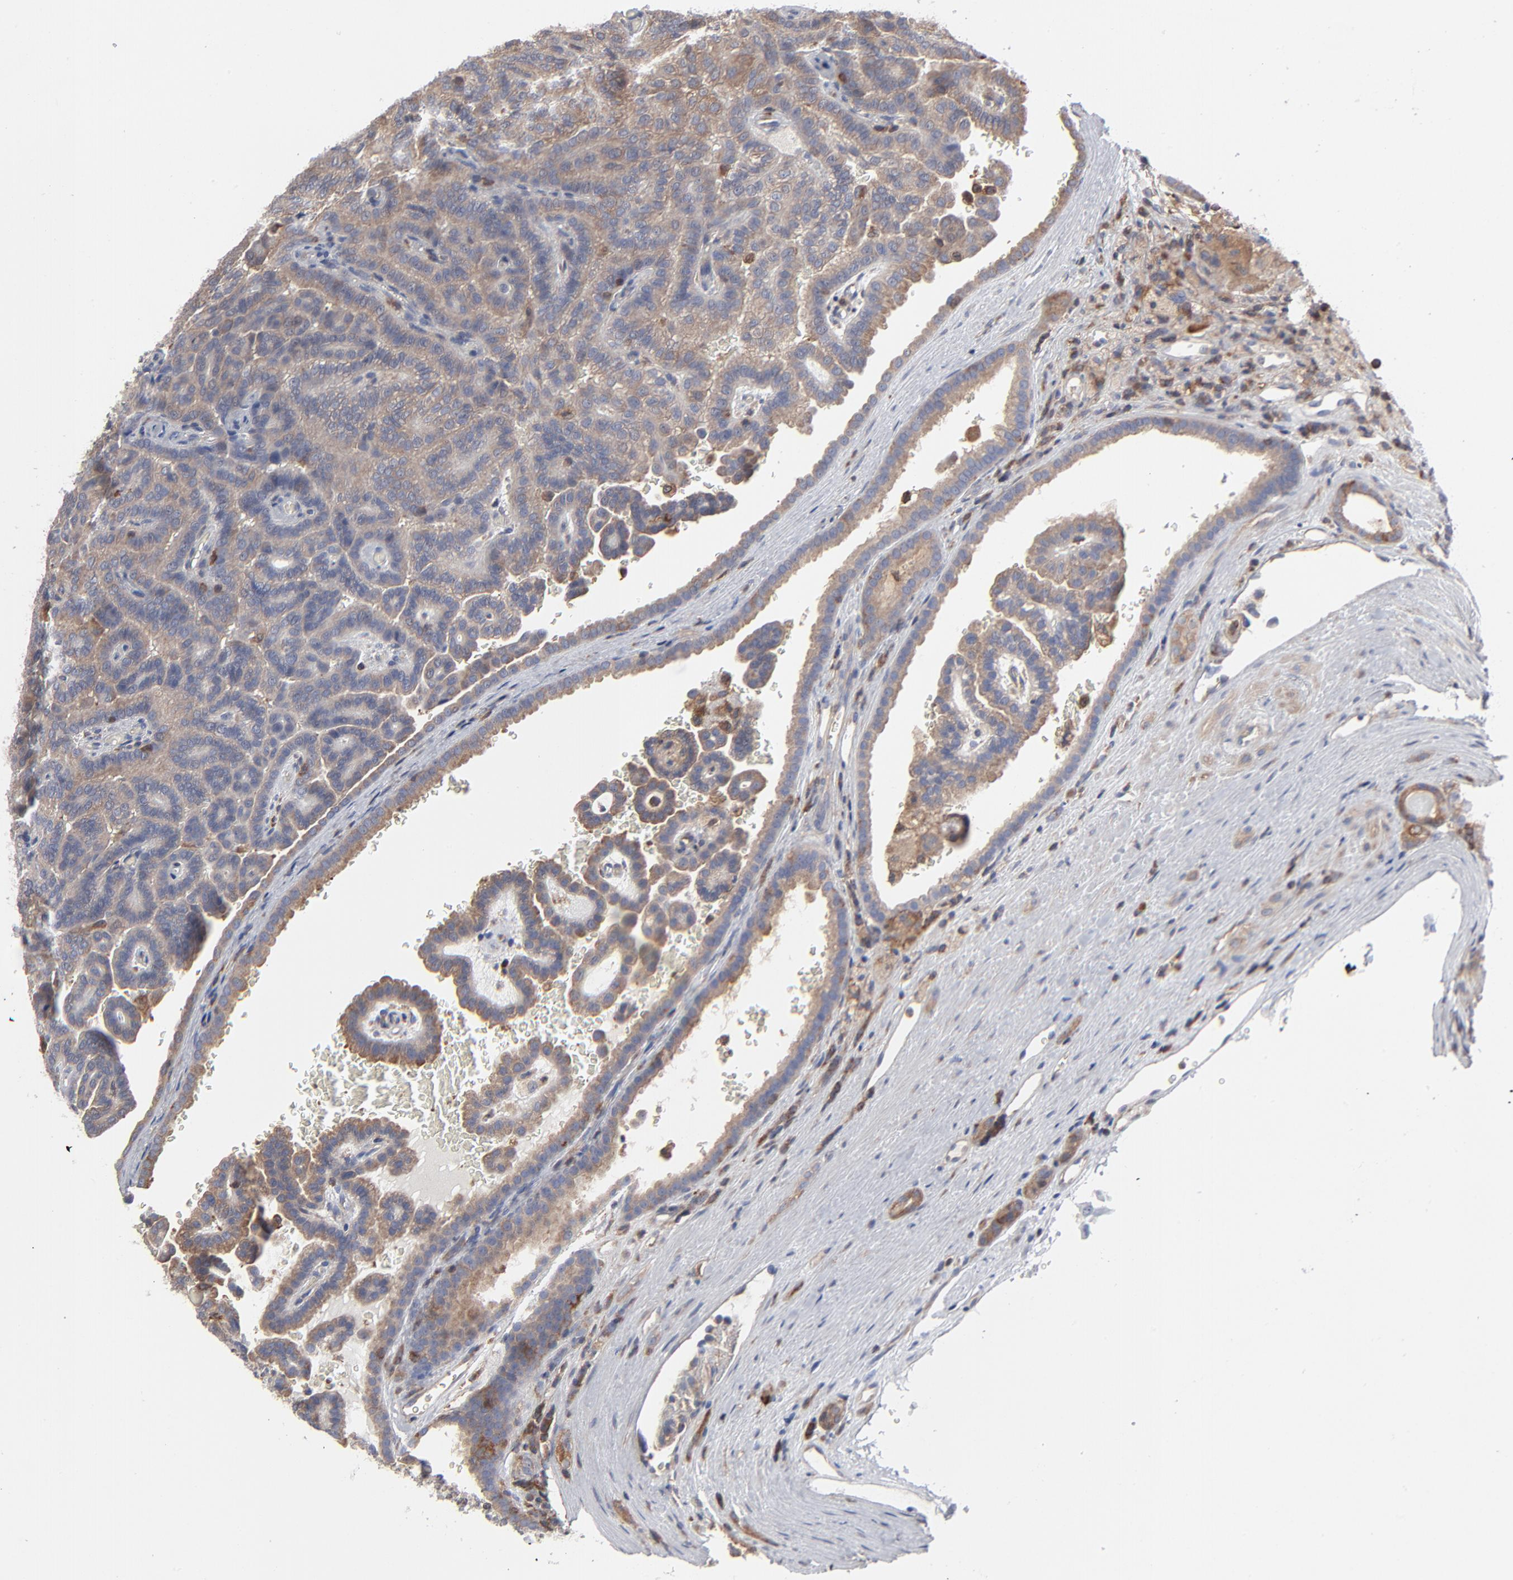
{"staining": {"intensity": "weak", "quantity": ">75%", "location": "cytoplasmic/membranous"}, "tissue": "renal cancer", "cell_type": "Tumor cells", "image_type": "cancer", "snomed": [{"axis": "morphology", "description": "Adenocarcinoma, NOS"}, {"axis": "topography", "description": "Kidney"}], "caption": "Weak cytoplasmic/membranous staining for a protein is appreciated in approximately >75% of tumor cells of adenocarcinoma (renal) using immunohistochemistry.", "gene": "MAP2K1", "patient": {"sex": "male", "age": 61}}